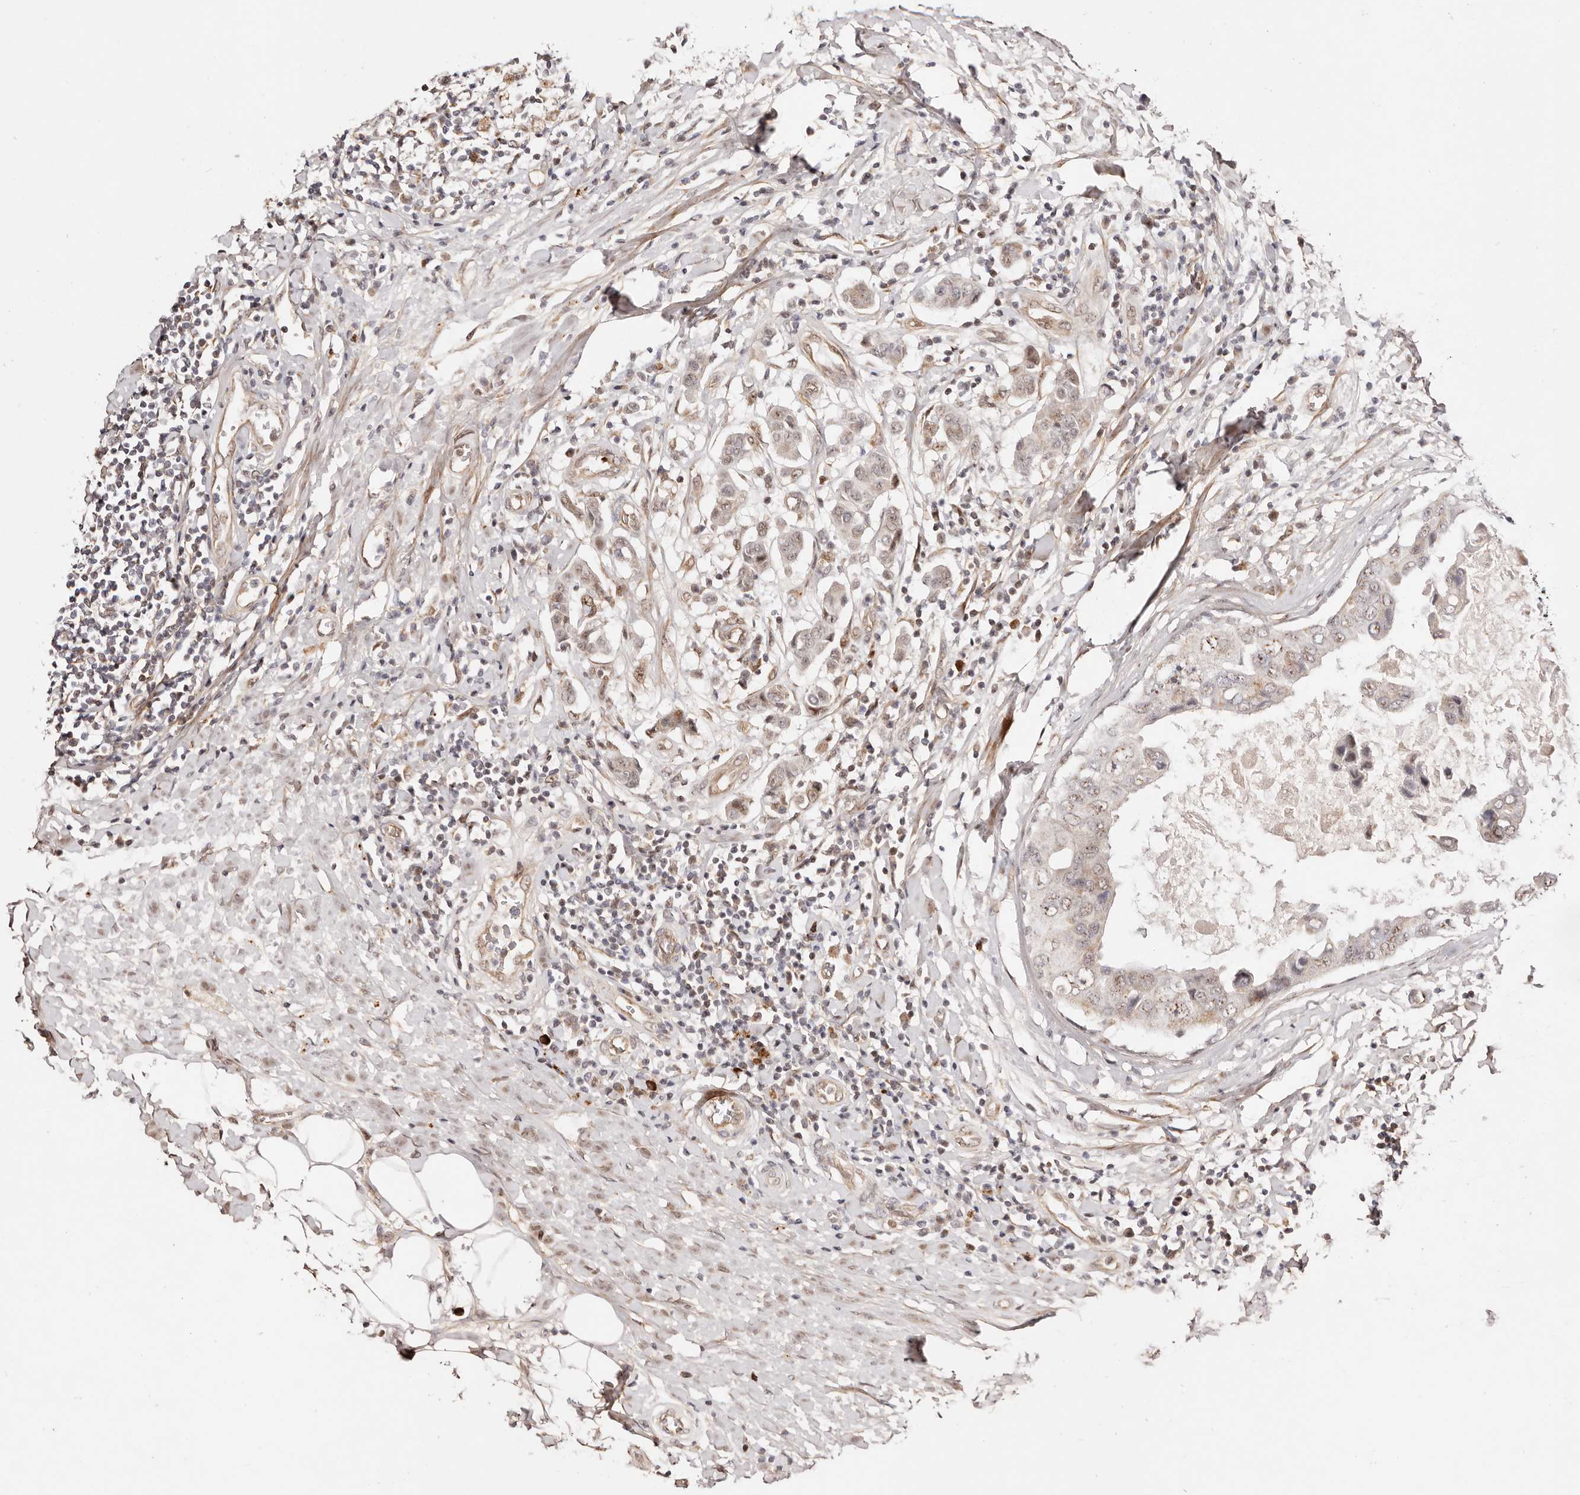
{"staining": {"intensity": "weak", "quantity": ">75%", "location": "nuclear"}, "tissue": "breast cancer", "cell_type": "Tumor cells", "image_type": "cancer", "snomed": [{"axis": "morphology", "description": "Duct carcinoma"}, {"axis": "topography", "description": "Breast"}], "caption": "Invasive ductal carcinoma (breast) tissue exhibits weak nuclear expression in approximately >75% of tumor cells, visualized by immunohistochemistry.", "gene": "WRN", "patient": {"sex": "female", "age": 27}}